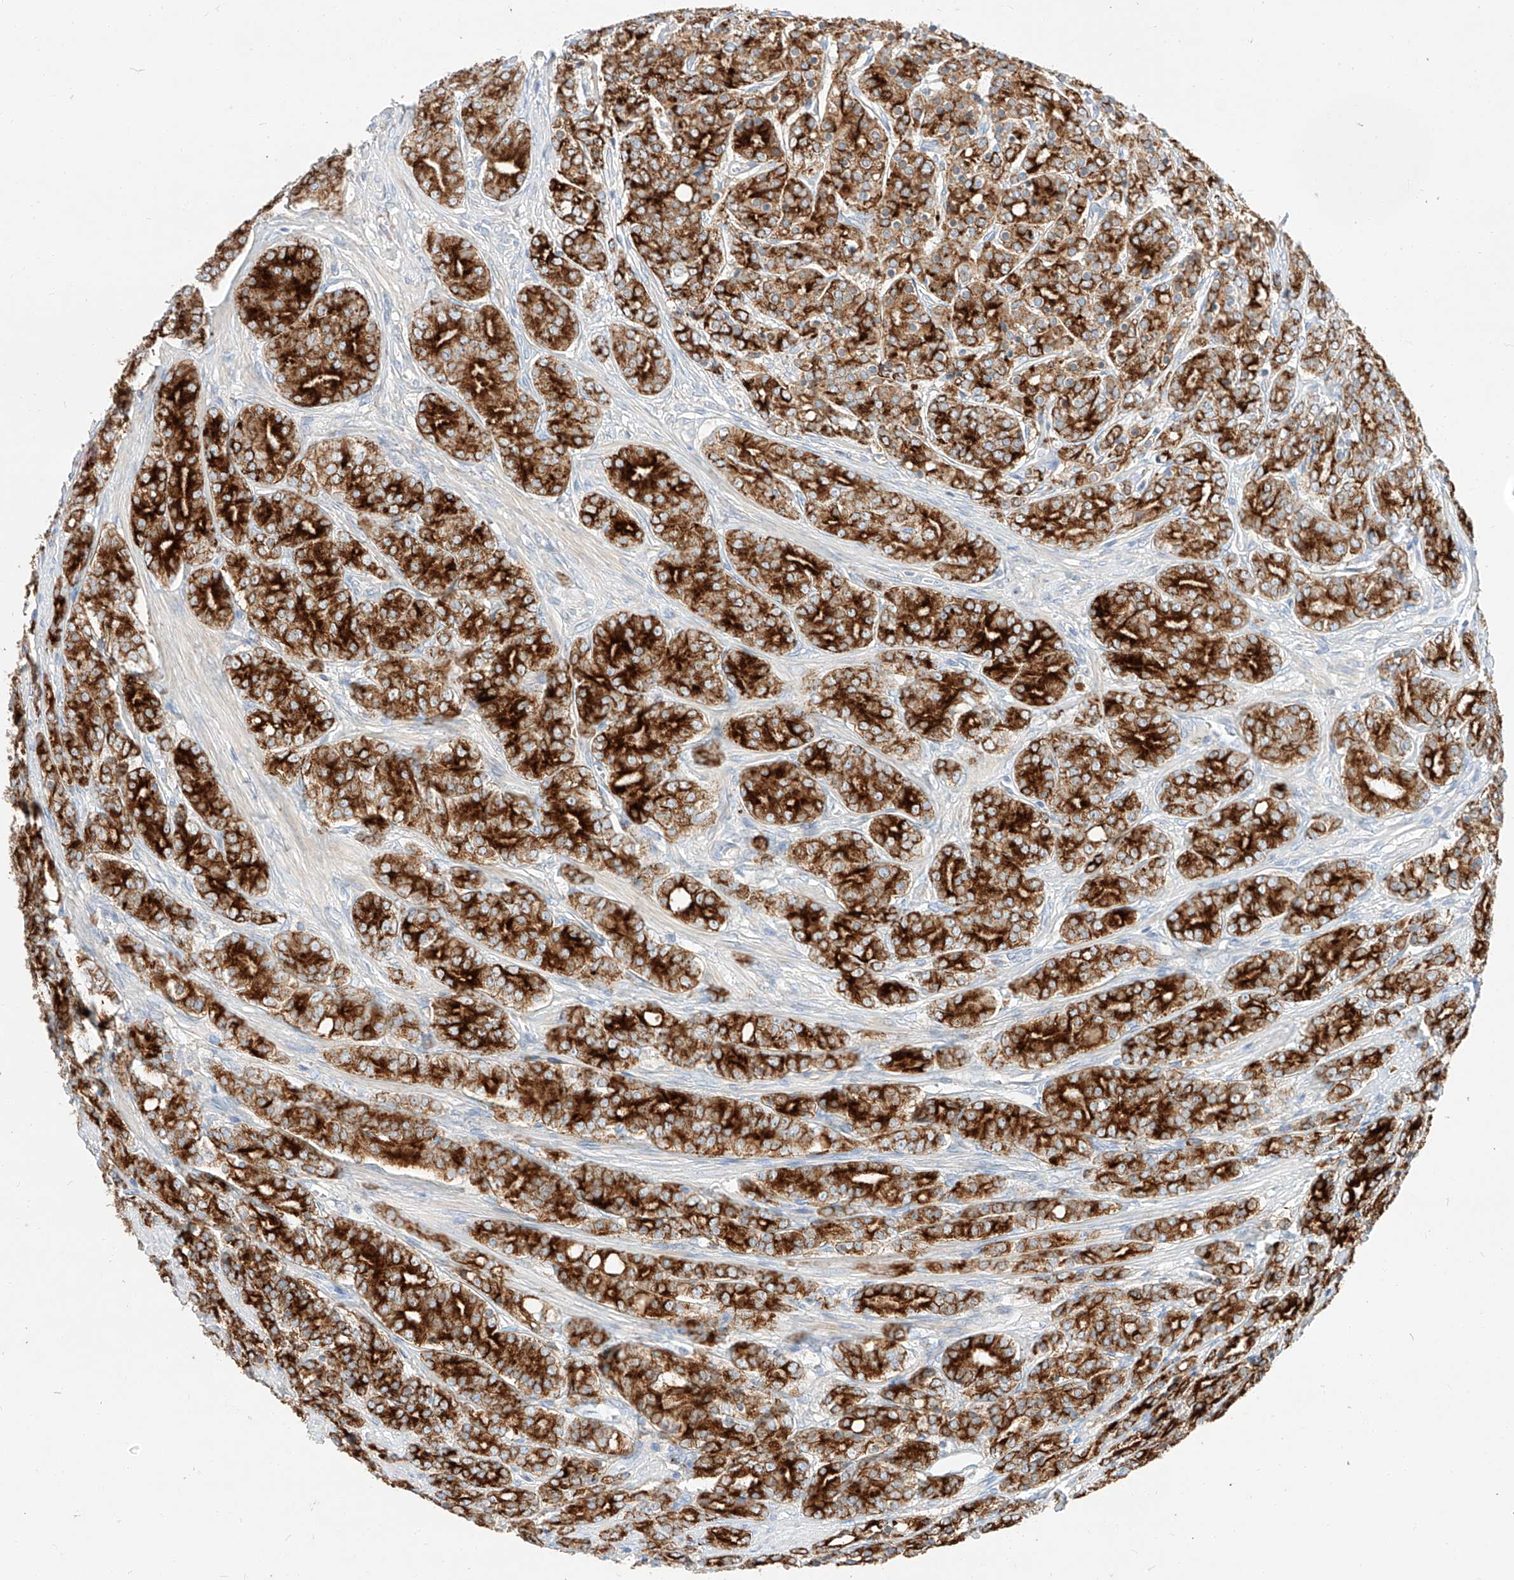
{"staining": {"intensity": "strong", "quantity": ">75%", "location": "cytoplasmic/membranous"}, "tissue": "prostate cancer", "cell_type": "Tumor cells", "image_type": "cancer", "snomed": [{"axis": "morphology", "description": "Adenocarcinoma, High grade"}, {"axis": "topography", "description": "Prostate"}], "caption": "Protein expression analysis of human prostate cancer (adenocarcinoma (high-grade)) reveals strong cytoplasmic/membranous positivity in approximately >75% of tumor cells. (DAB IHC with brightfield microscopy, high magnification).", "gene": "MAP7", "patient": {"sex": "male", "age": 62}}